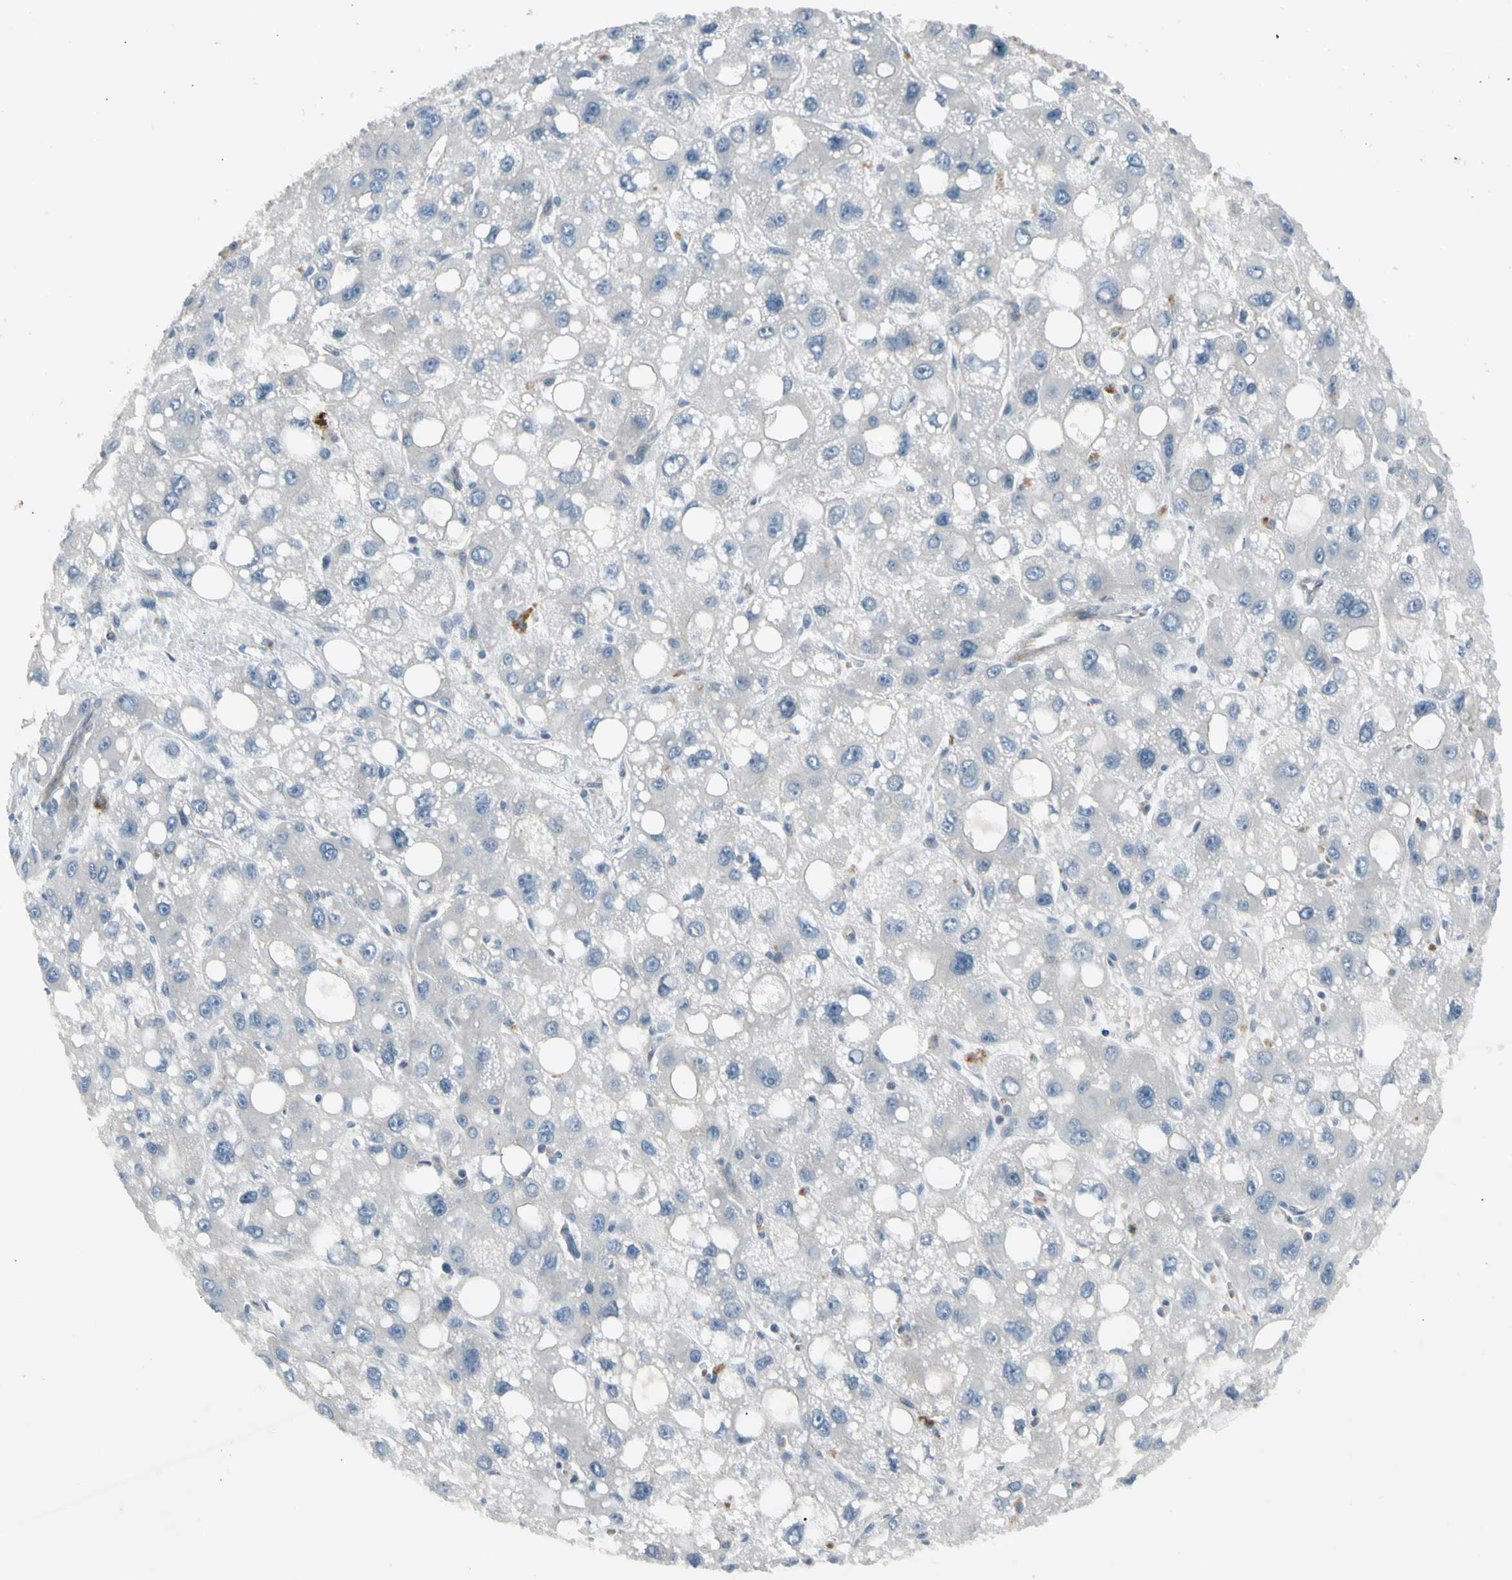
{"staining": {"intensity": "negative", "quantity": "none", "location": "none"}, "tissue": "liver cancer", "cell_type": "Tumor cells", "image_type": "cancer", "snomed": [{"axis": "morphology", "description": "Carcinoma, Hepatocellular, NOS"}, {"axis": "topography", "description": "Liver"}], "caption": "This is a micrograph of immunohistochemistry staining of liver hepatocellular carcinoma, which shows no expression in tumor cells.", "gene": "PANK2", "patient": {"sex": "male", "age": 55}}